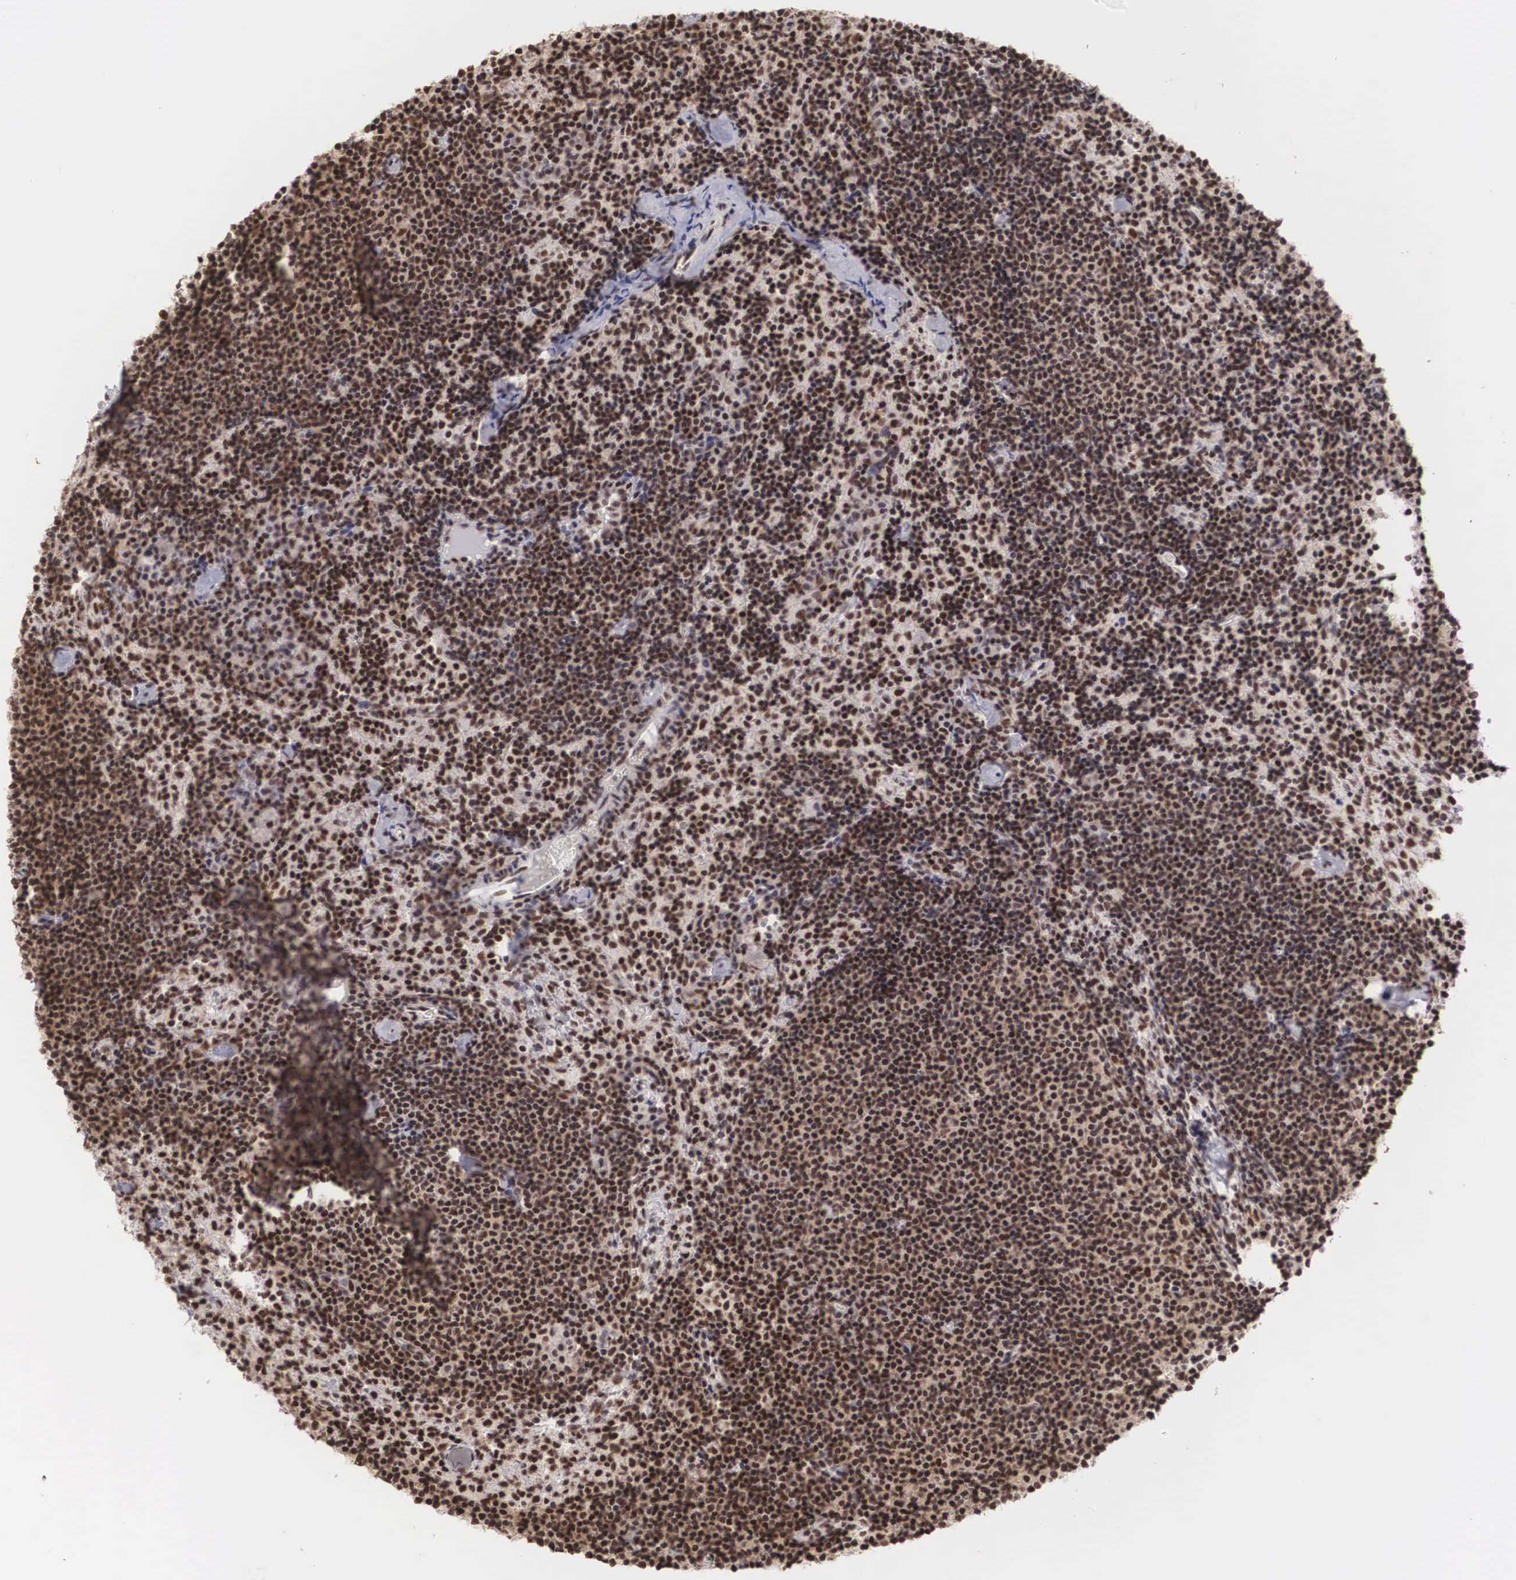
{"staining": {"intensity": "strong", "quantity": ">75%", "location": "nuclear"}, "tissue": "lymph node", "cell_type": "Germinal center cells", "image_type": "normal", "snomed": [{"axis": "morphology", "description": "Normal tissue, NOS"}, {"axis": "topography", "description": "Lymph node"}], "caption": "High-magnification brightfield microscopy of unremarkable lymph node stained with DAB (3,3'-diaminobenzidine) (brown) and counterstained with hematoxylin (blue). germinal center cells exhibit strong nuclear staining is present in approximately>75% of cells. Using DAB (brown) and hematoxylin (blue) stains, captured at high magnification using brightfield microscopy.", "gene": "HTATSF1", "patient": {"sex": "female", "age": 35}}